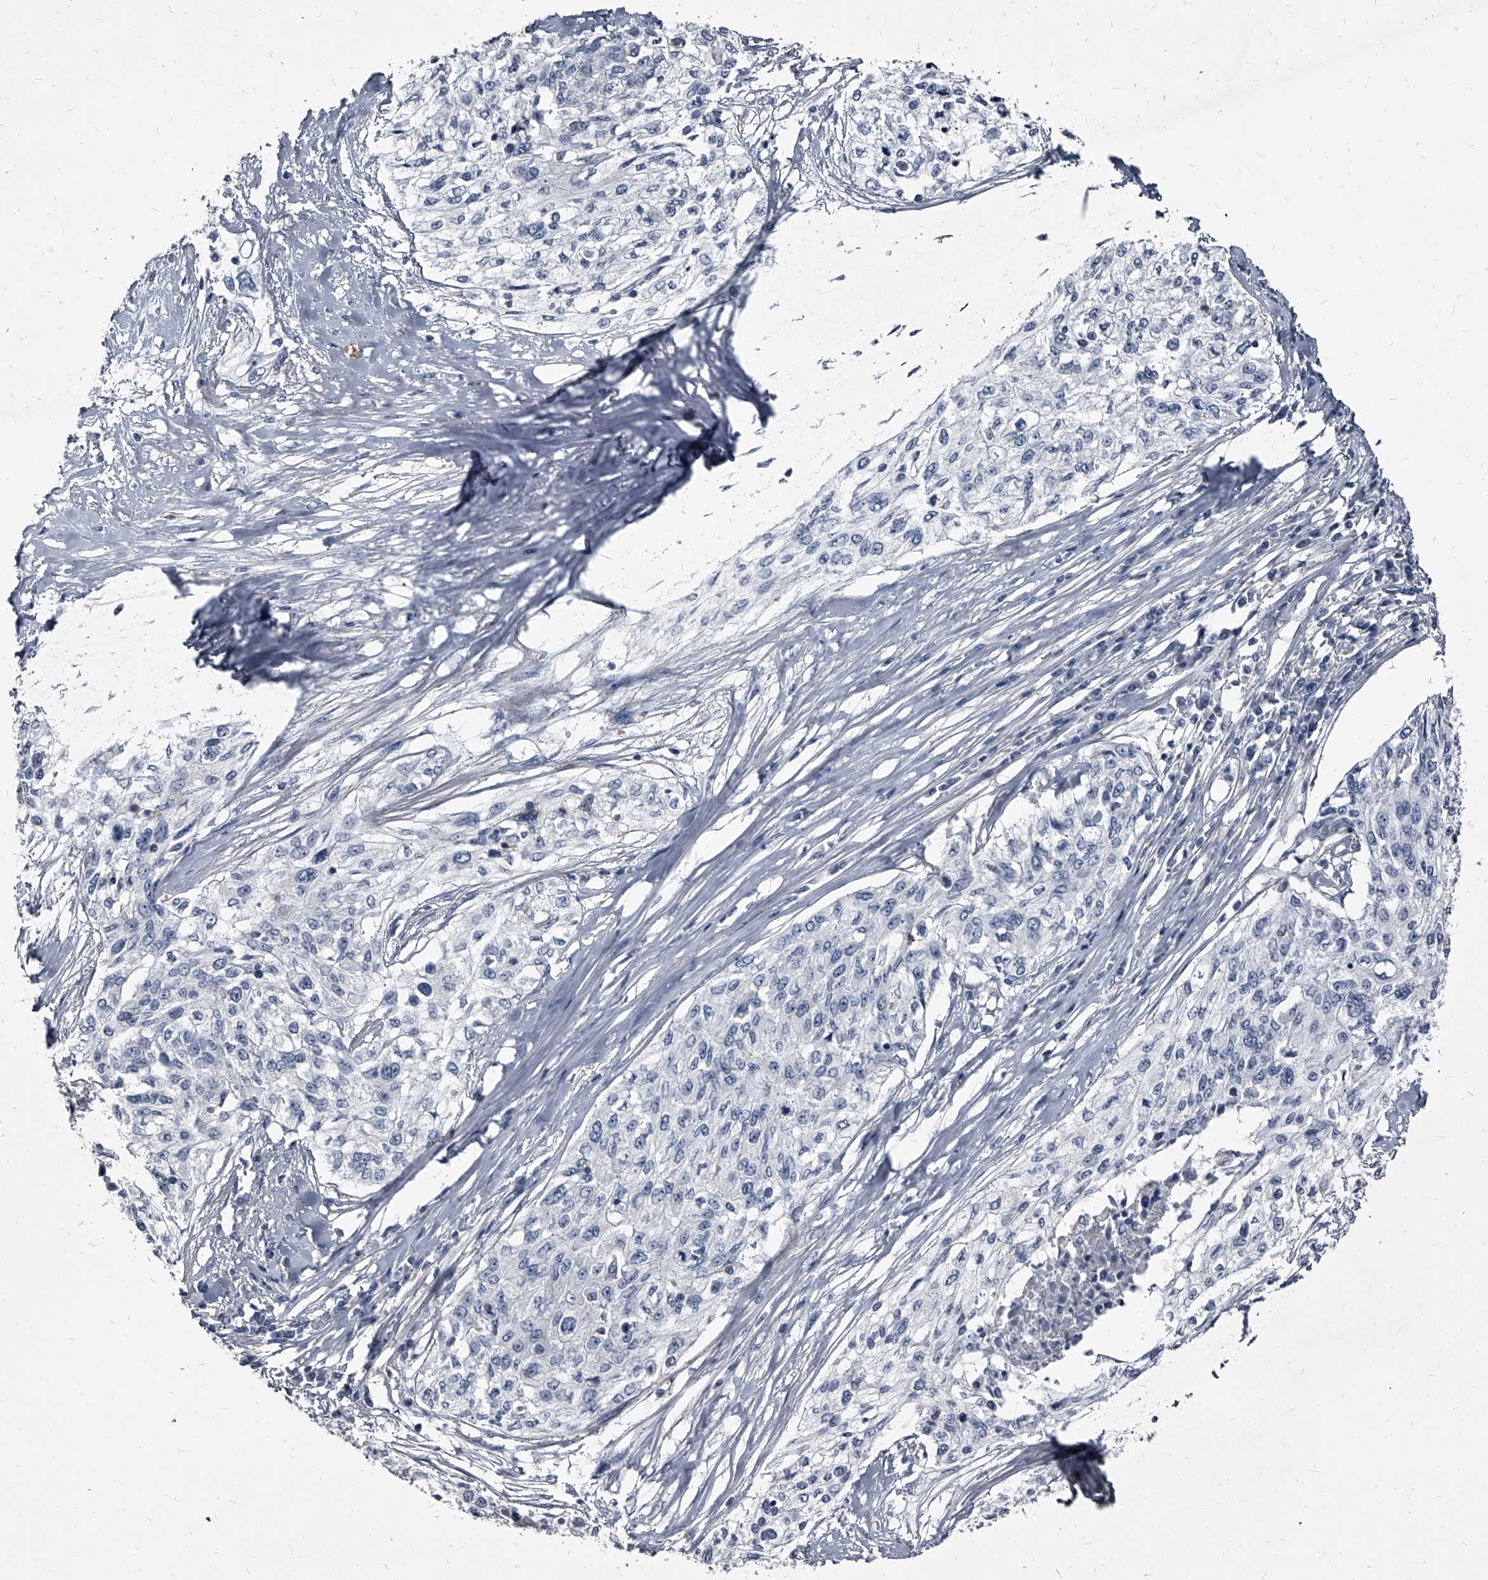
{"staining": {"intensity": "negative", "quantity": "none", "location": "none"}, "tissue": "cervical cancer", "cell_type": "Tumor cells", "image_type": "cancer", "snomed": [{"axis": "morphology", "description": "Squamous cell carcinoma, NOS"}, {"axis": "topography", "description": "Cervix"}], "caption": "There is no significant positivity in tumor cells of cervical squamous cell carcinoma.", "gene": "PGLYRP3", "patient": {"sex": "female", "age": 57}}